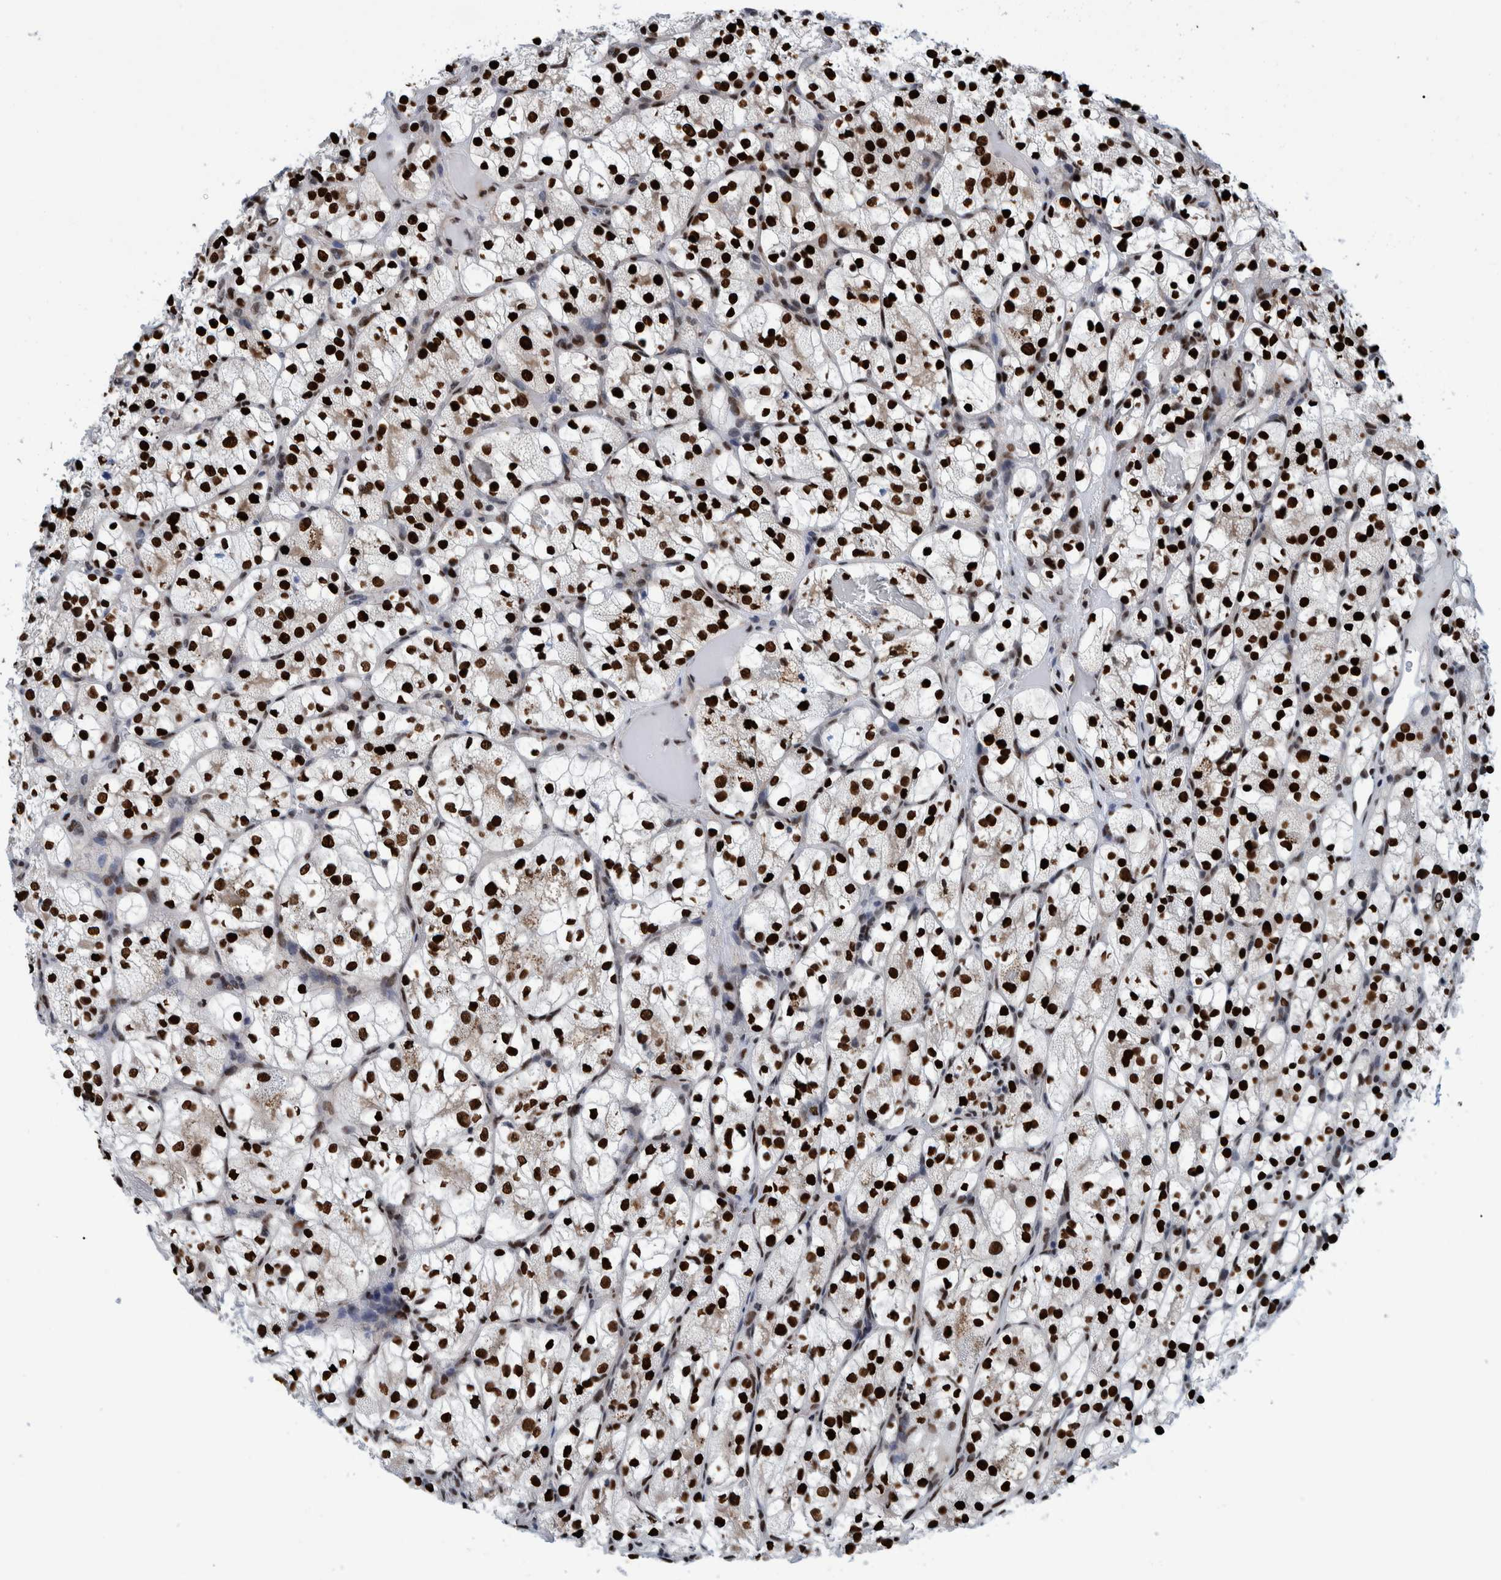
{"staining": {"intensity": "strong", "quantity": ">75%", "location": "nuclear"}, "tissue": "renal cancer", "cell_type": "Tumor cells", "image_type": "cancer", "snomed": [{"axis": "morphology", "description": "Adenocarcinoma, NOS"}, {"axis": "topography", "description": "Kidney"}], "caption": "Renal adenocarcinoma stained with immunohistochemistry (IHC) demonstrates strong nuclear positivity in about >75% of tumor cells. Immunohistochemistry stains the protein of interest in brown and the nuclei are stained blue.", "gene": "HEATR9", "patient": {"sex": "female", "age": 69}}